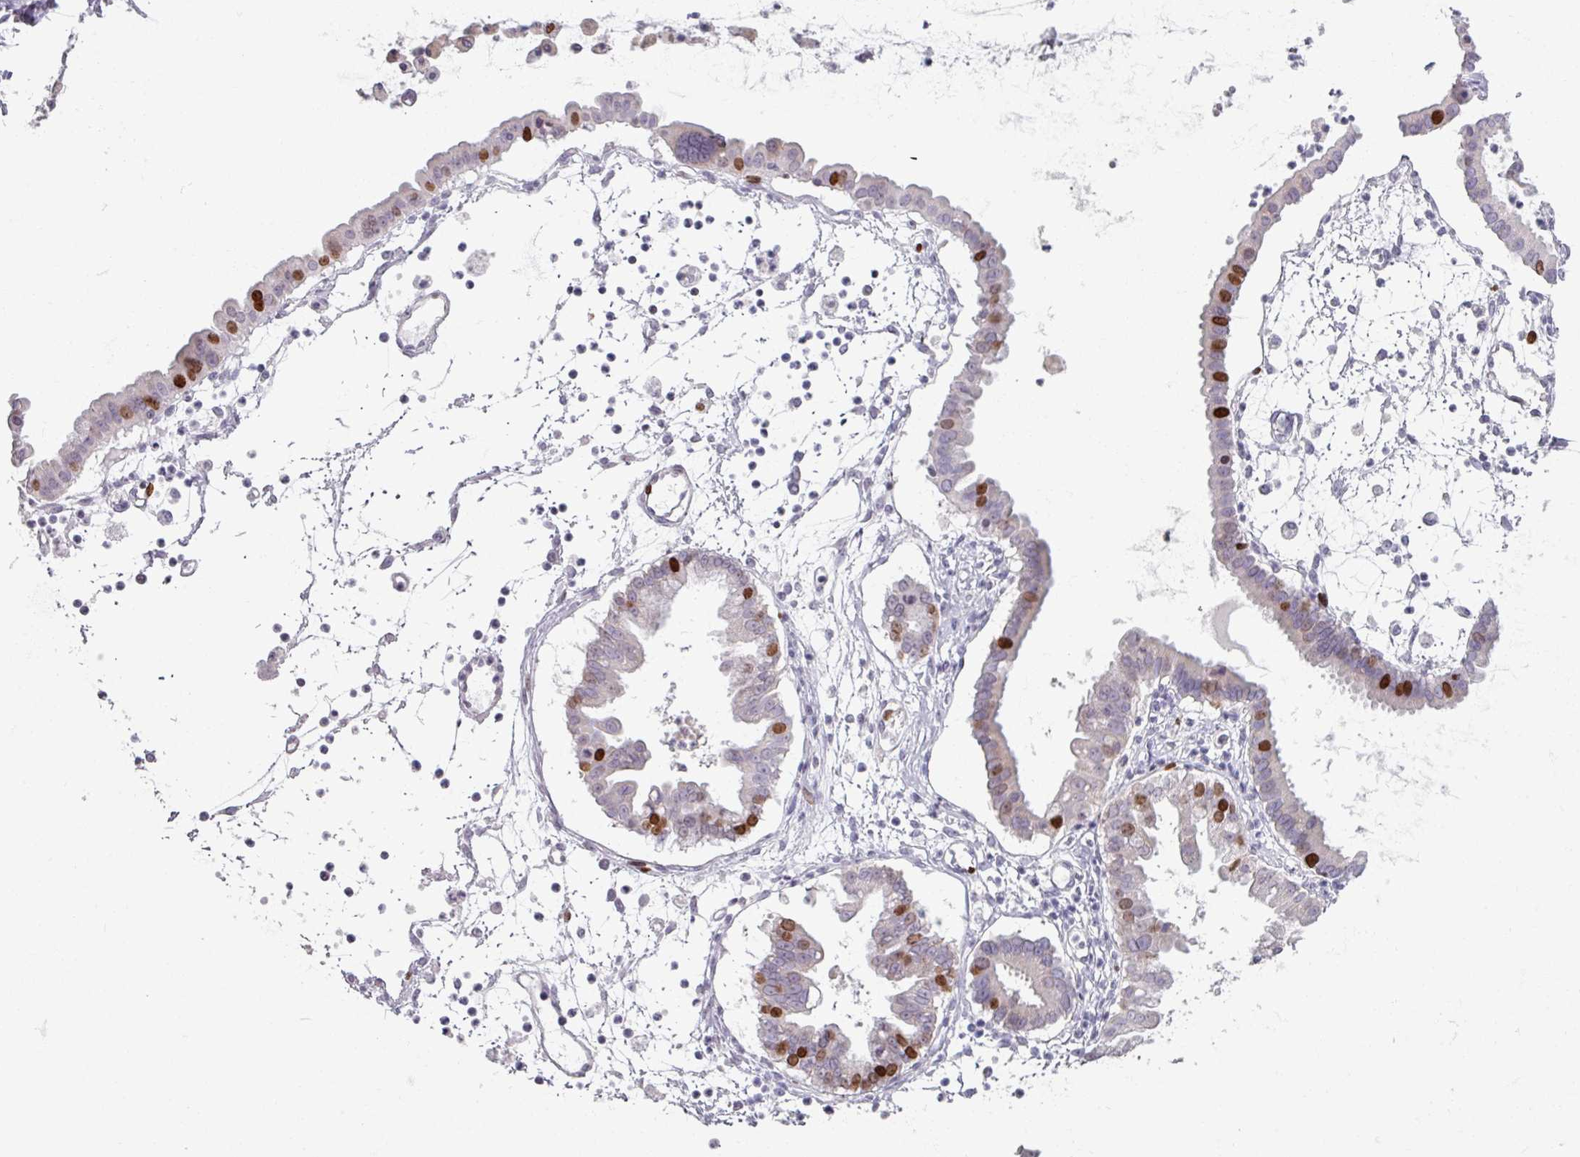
{"staining": {"intensity": "strong", "quantity": "<25%", "location": "nuclear"}, "tissue": "ovarian cancer", "cell_type": "Tumor cells", "image_type": "cancer", "snomed": [{"axis": "morphology", "description": "Cystadenocarcinoma, mucinous, NOS"}, {"axis": "topography", "description": "Ovary"}], "caption": "High-magnification brightfield microscopy of ovarian mucinous cystadenocarcinoma stained with DAB (3,3'-diaminobenzidine) (brown) and counterstained with hematoxylin (blue). tumor cells exhibit strong nuclear staining is appreciated in about<25% of cells. The staining was performed using DAB to visualize the protein expression in brown, while the nuclei were stained in blue with hematoxylin (Magnification: 20x).", "gene": "ATAD2", "patient": {"sex": "female", "age": 61}}